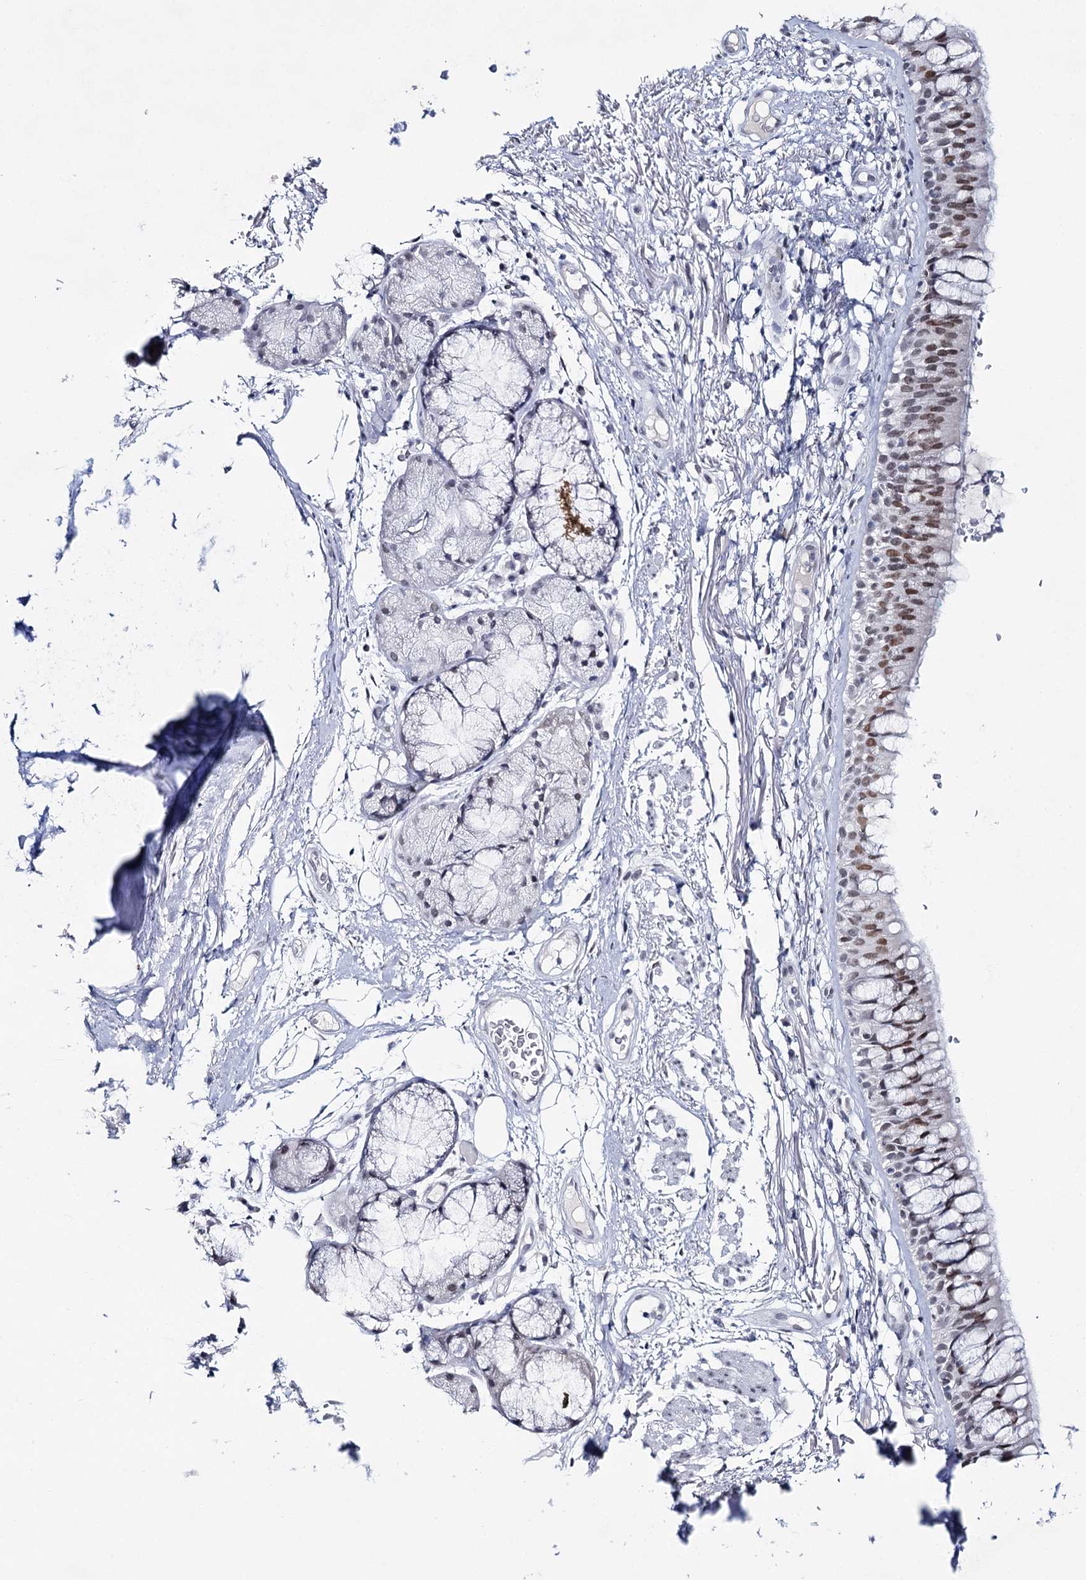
{"staining": {"intensity": "moderate", "quantity": ">75%", "location": "nuclear"}, "tissue": "bronchus", "cell_type": "Respiratory epithelial cells", "image_type": "normal", "snomed": [{"axis": "morphology", "description": "Normal tissue, NOS"}, {"axis": "topography", "description": "Cartilage tissue"}, {"axis": "topography", "description": "Bronchus"}], "caption": "This is an image of immunohistochemistry staining of normal bronchus, which shows moderate expression in the nuclear of respiratory epithelial cells.", "gene": "ZC3H8", "patient": {"sex": "female", "age": 73}}